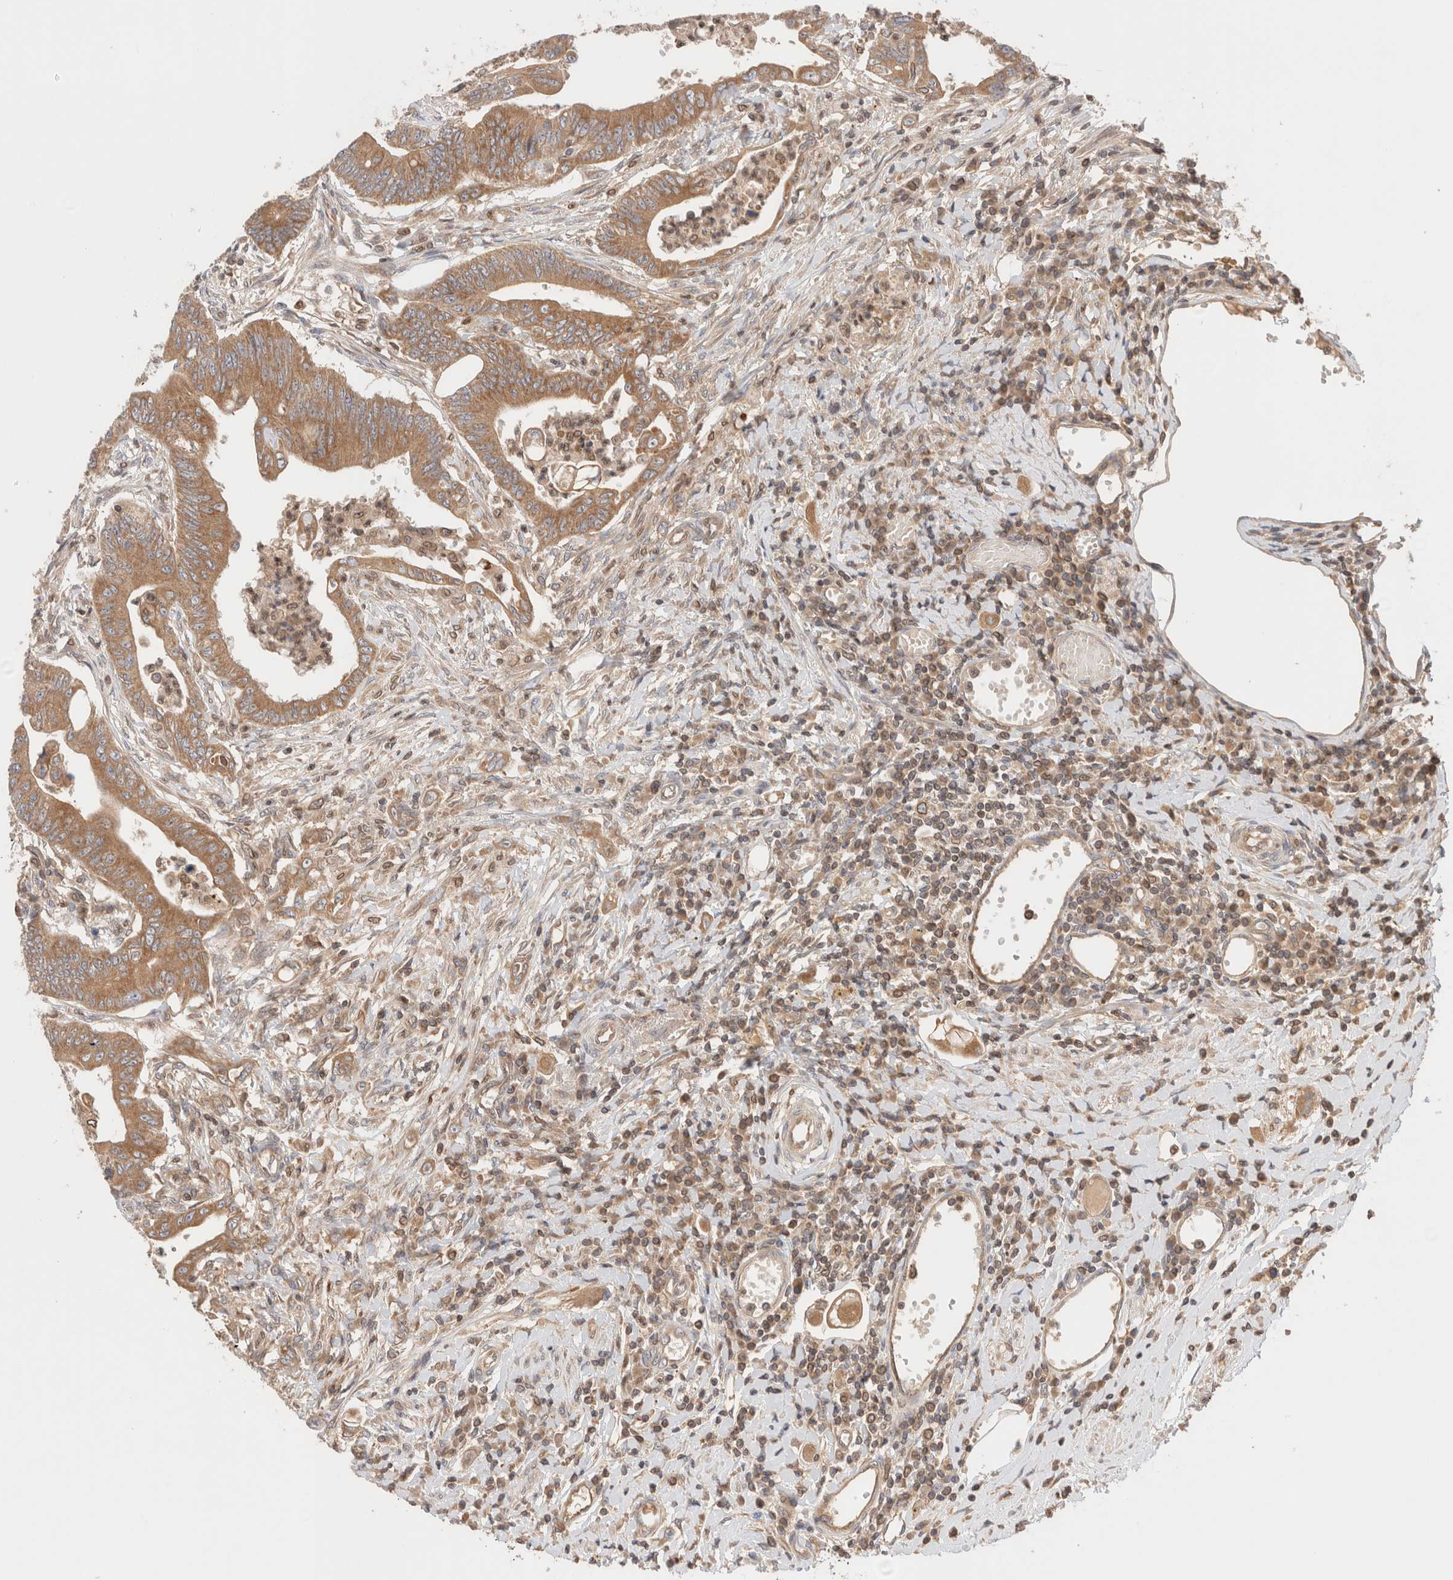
{"staining": {"intensity": "moderate", "quantity": ">75%", "location": "cytoplasmic/membranous"}, "tissue": "colorectal cancer", "cell_type": "Tumor cells", "image_type": "cancer", "snomed": [{"axis": "morphology", "description": "Adenoma, NOS"}, {"axis": "morphology", "description": "Adenocarcinoma, NOS"}, {"axis": "topography", "description": "Colon"}], "caption": "This photomicrograph exhibits immunohistochemistry (IHC) staining of colorectal cancer, with medium moderate cytoplasmic/membranous expression in approximately >75% of tumor cells.", "gene": "SIKE1", "patient": {"sex": "male", "age": 79}}